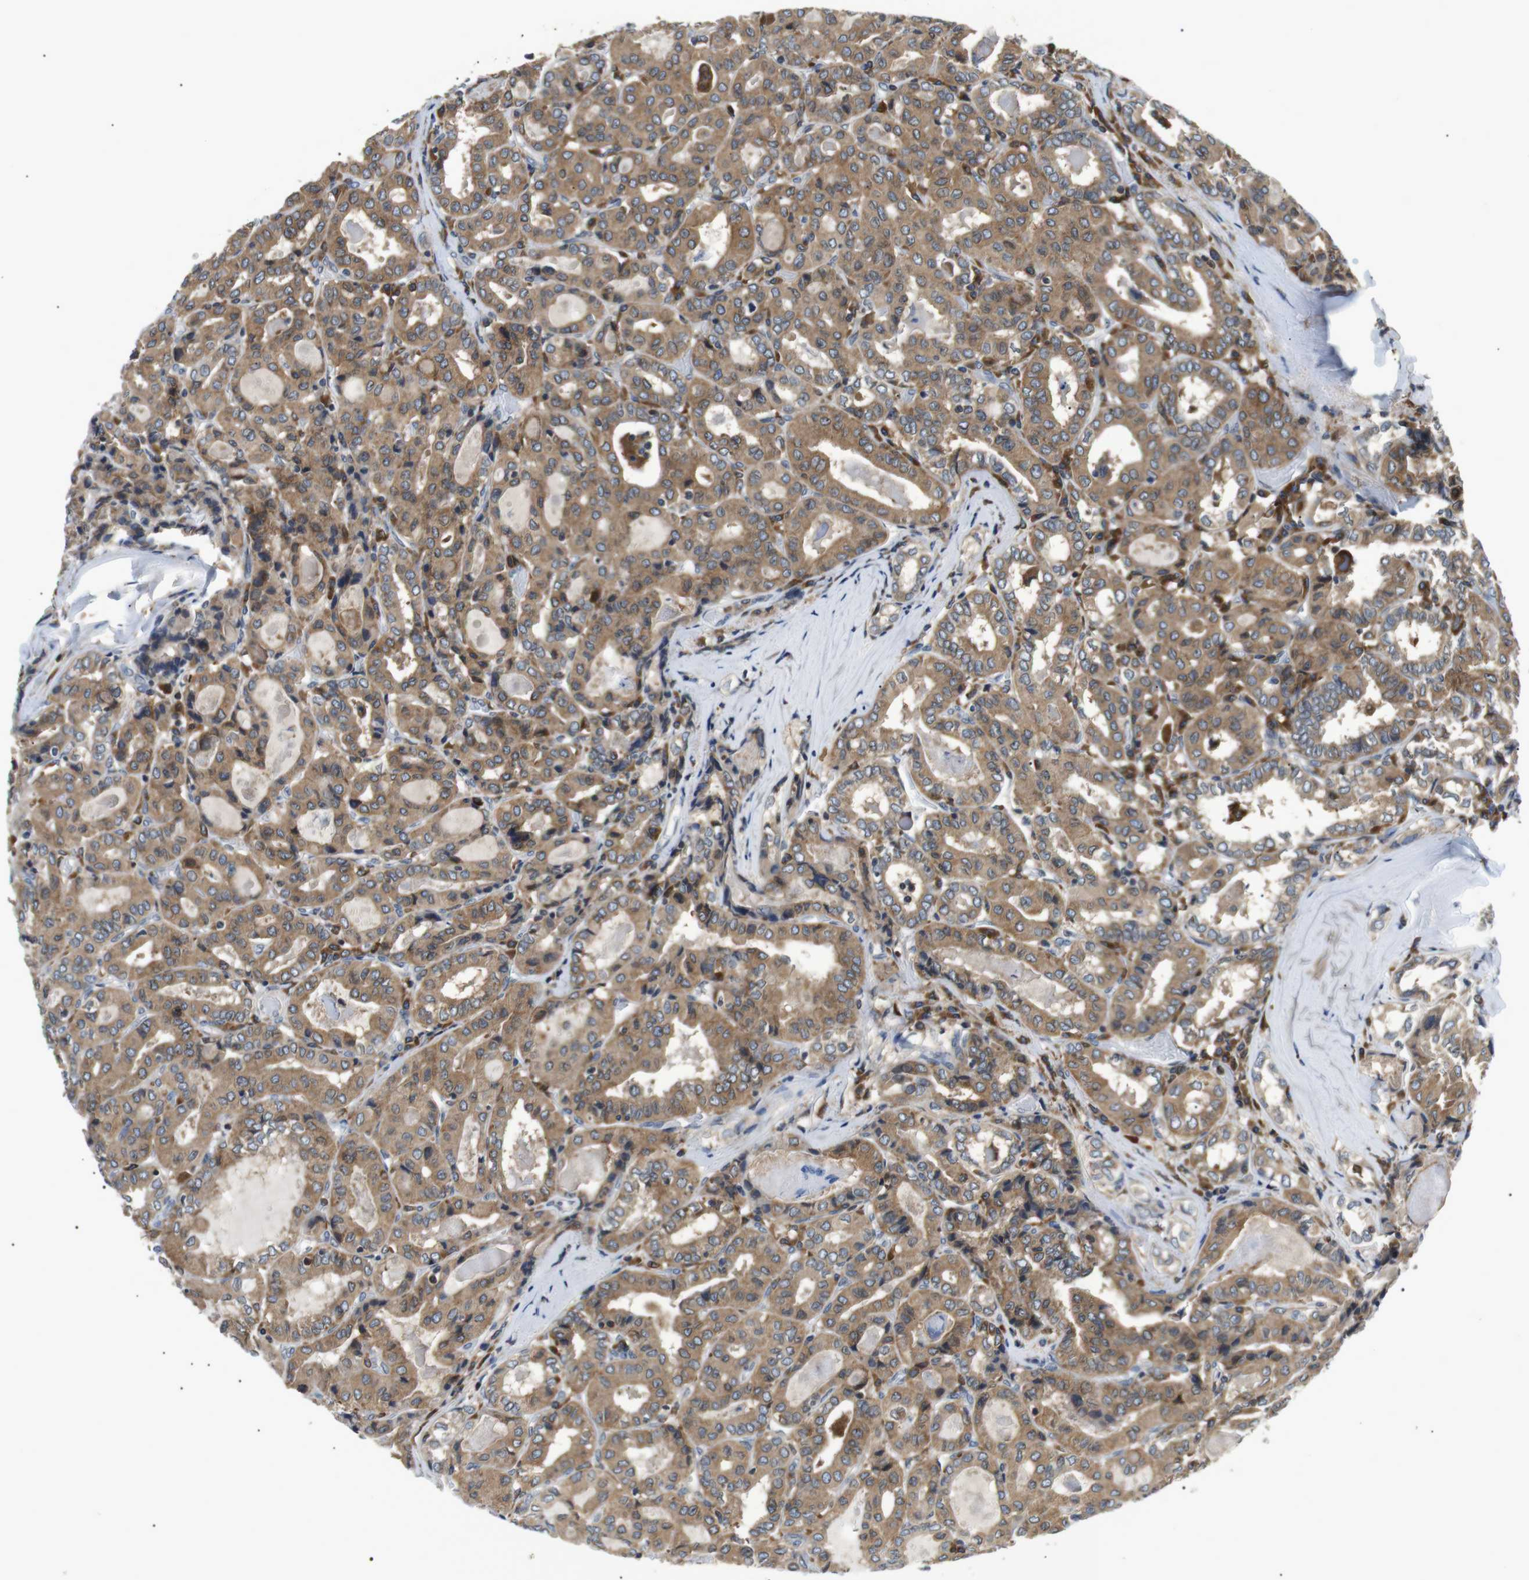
{"staining": {"intensity": "moderate", "quantity": ">75%", "location": "cytoplasmic/membranous"}, "tissue": "thyroid cancer", "cell_type": "Tumor cells", "image_type": "cancer", "snomed": [{"axis": "morphology", "description": "Papillary adenocarcinoma, NOS"}, {"axis": "topography", "description": "Thyroid gland"}], "caption": "Human papillary adenocarcinoma (thyroid) stained with a protein marker reveals moderate staining in tumor cells.", "gene": "RAB9A", "patient": {"sex": "female", "age": 42}}